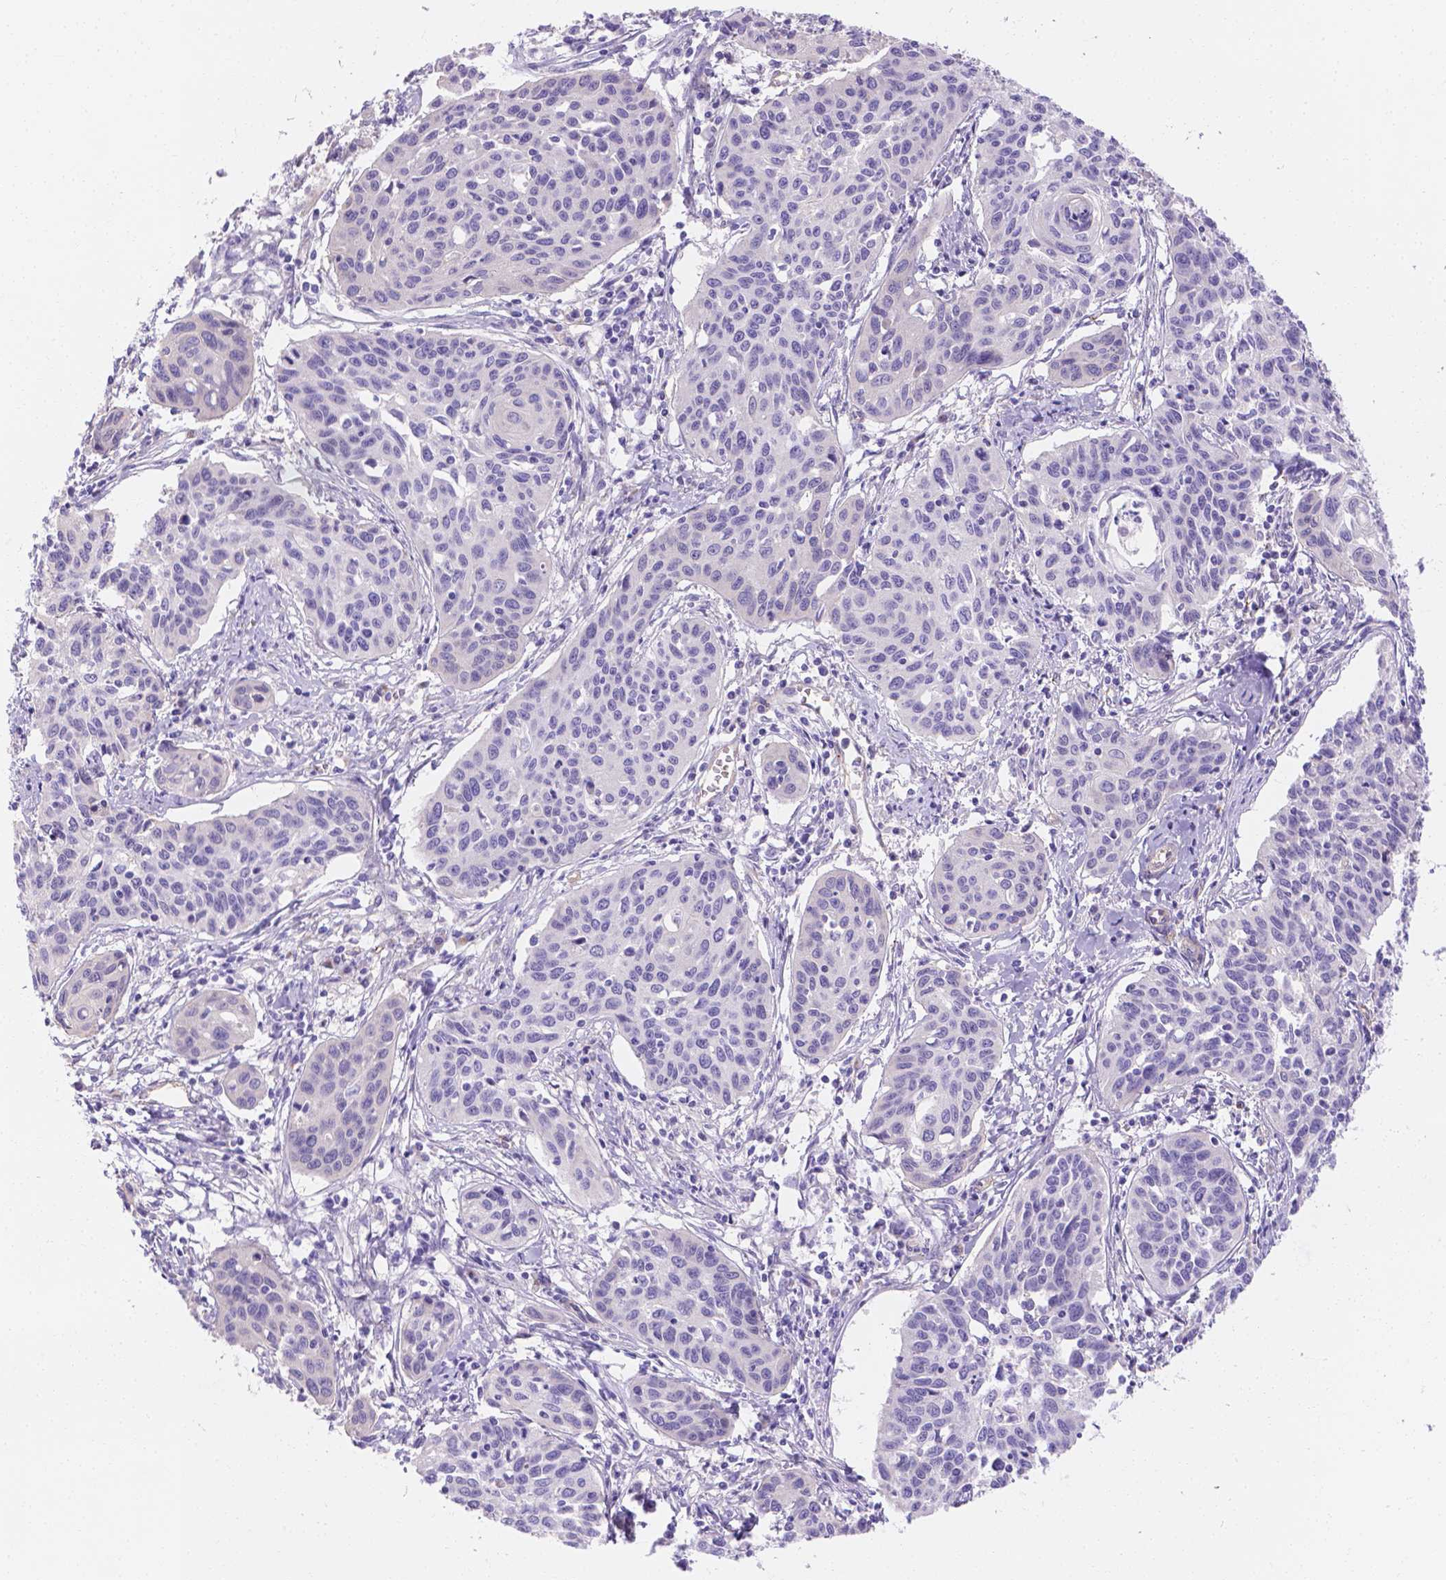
{"staining": {"intensity": "negative", "quantity": "none", "location": "none"}, "tissue": "cervical cancer", "cell_type": "Tumor cells", "image_type": "cancer", "snomed": [{"axis": "morphology", "description": "Squamous cell carcinoma, NOS"}, {"axis": "topography", "description": "Cervix"}], "caption": "Cervical cancer (squamous cell carcinoma) was stained to show a protein in brown. There is no significant positivity in tumor cells.", "gene": "SLC40A1", "patient": {"sex": "female", "age": 31}}